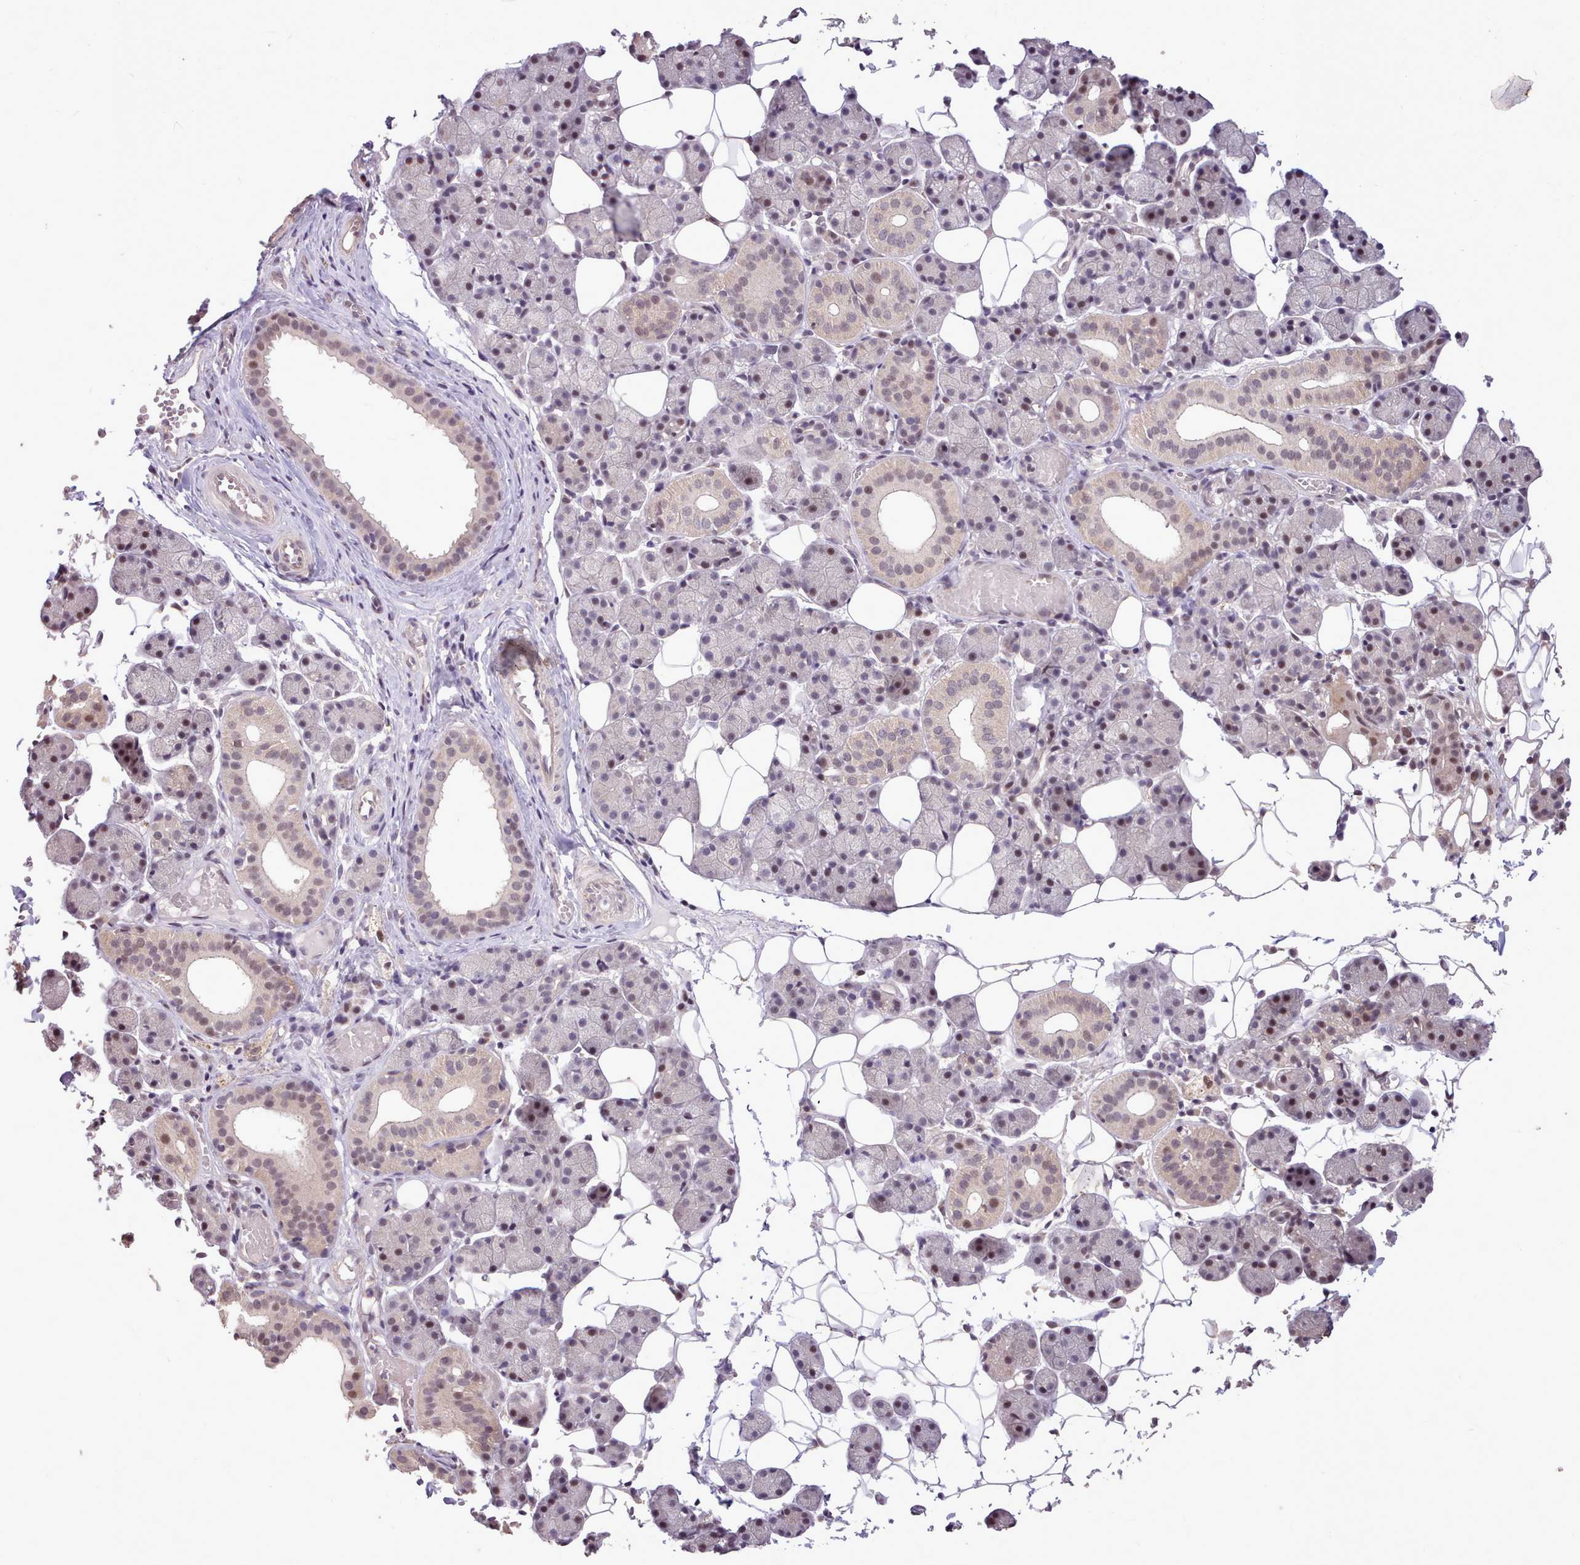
{"staining": {"intensity": "weak", "quantity": "25%-75%", "location": "cytoplasmic/membranous,nuclear"}, "tissue": "salivary gland", "cell_type": "Glandular cells", "image_type": "normal", "snomed": [{"axis": "morphology", "description": "Normal tissue, NOS"}, {"axis": "topography", "description": "Salivary gland"}], "caption": "Salivary gland stained with immunohistochemistry (IHC) reveals weak cytoplasmic/membranous,nuclear staining in approximately 25%-75% of glandular cells. (DAB (3,3'-diaminobenzidine) IHC with brightfield microscopy, high magnification).", "gene": "ZNF607", "patient": {"sex": "female", "age": 33}}